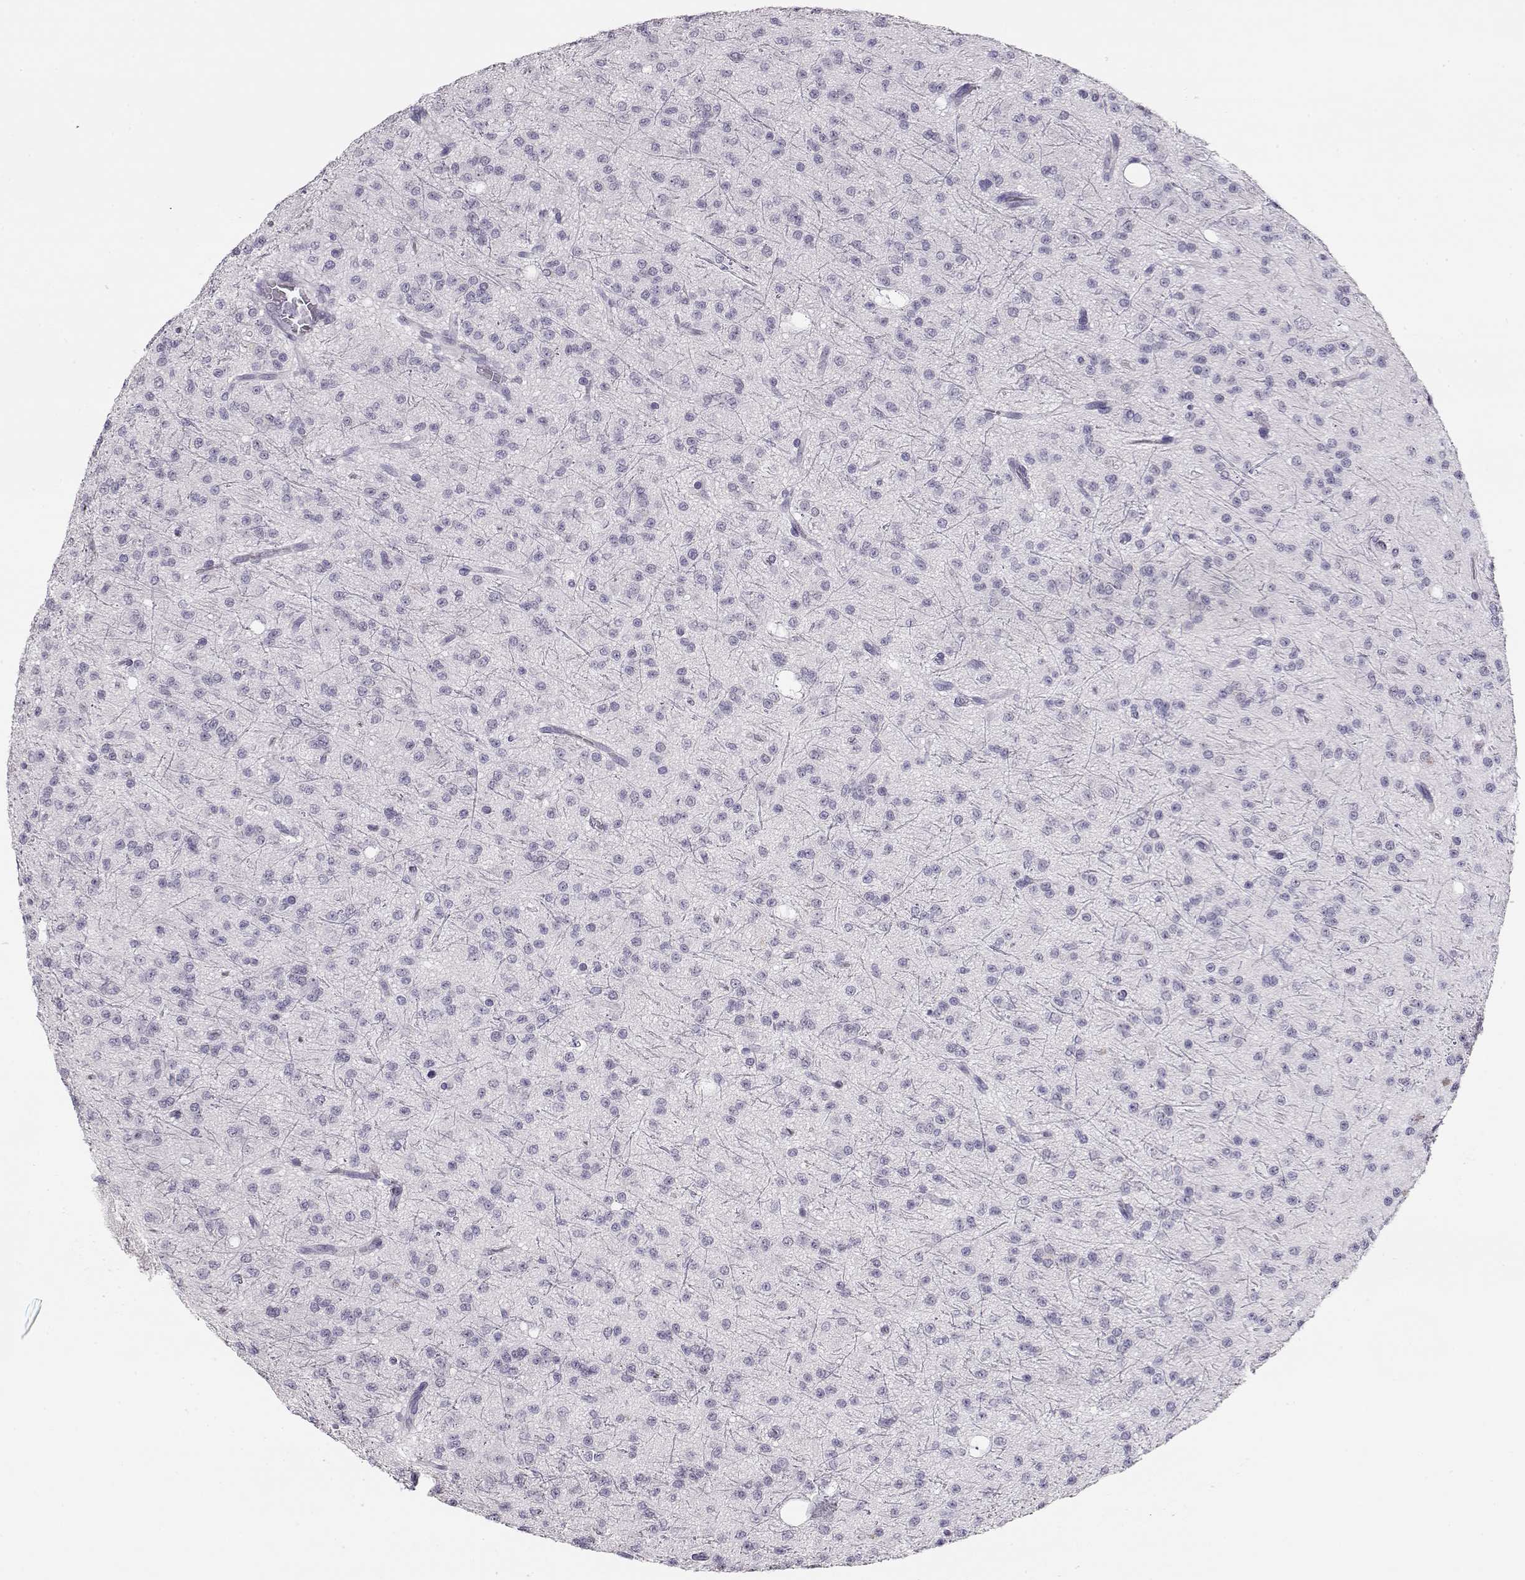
{"staining": {"intensity": "negative", "quantity": "none", "location": "none"}, "tissue": "glioma", "cell_type": "Tumor cells", "image_type": "cancer", "snomed": [{"axis": "morphology", "description": "Glioma, malignant, Low grade"}, {"axis": "topography", "description": "Brain"}], "caption": "Tumor cells show no significant staining in malignant glioma (low-grade). (DAB (3,3'-diaminobenzidine) immunohistochemistry visualized using brightfield microscopy, high magnification).", "gene": "IMPG1", "patient": {"sex": "male", "age": 27}}